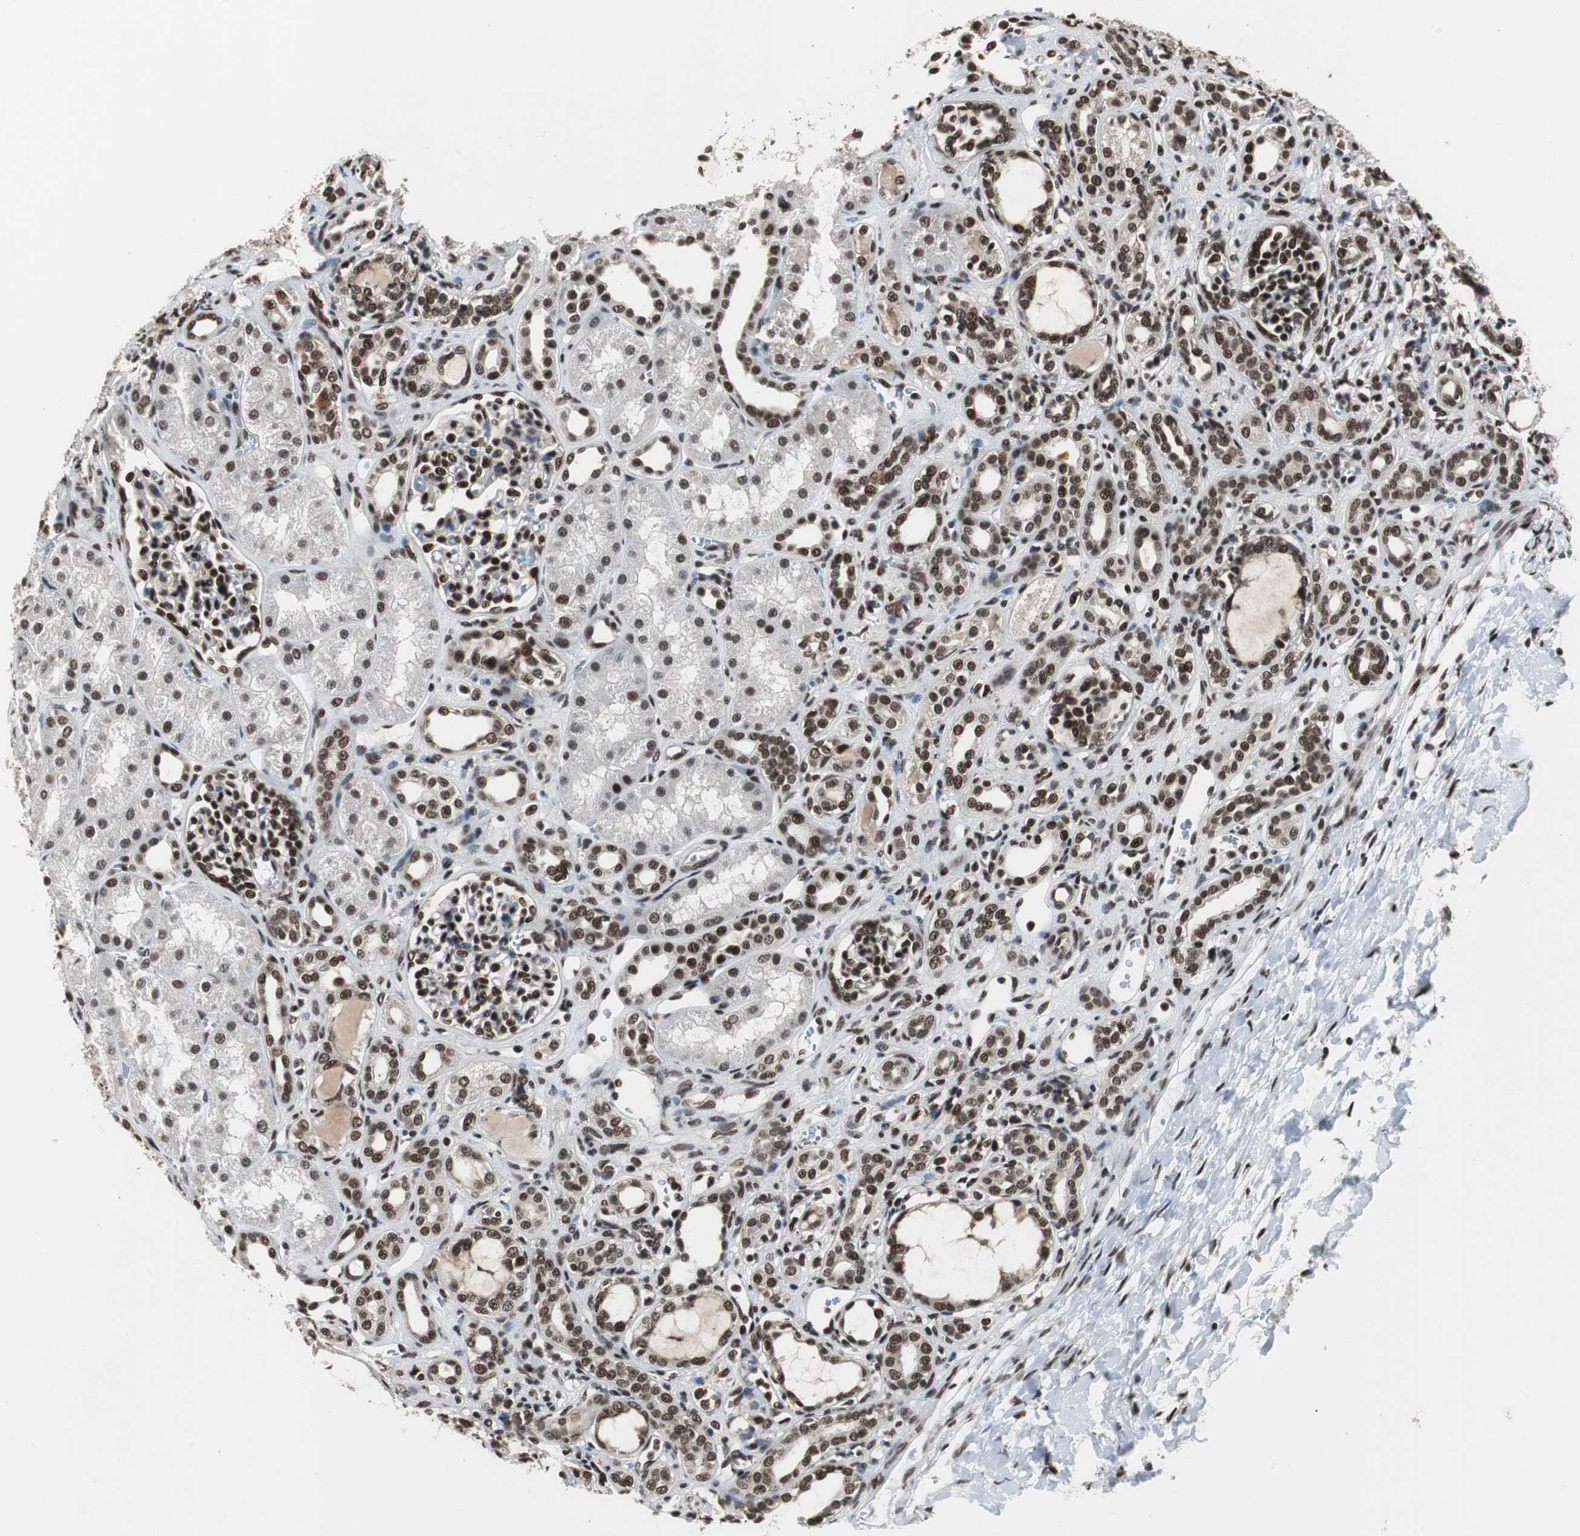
{"staining": {"intensity": "strong", "quantity": ">75%", "location": "nuclear"}, "tissue": "kidney", "cell_type": "Cells in glomeruli", "image_type": "normal", "snomed": [{"axis": "morphology", "description": "Normal tissue, NOS"}, {"axis": "topography", "description": "Kidney"}], "caption": "Immunohistochemistry histopathology image of benign kidney: human kidney stained using immunohistochemistry (IHC) reveals high levels of strong protein expression localized specifically in the nuclear of cells in glomeruli, appearing as a nuclear brown color.", "gene": "CDK9", "patient": {"sex": "male", "age": 7}}